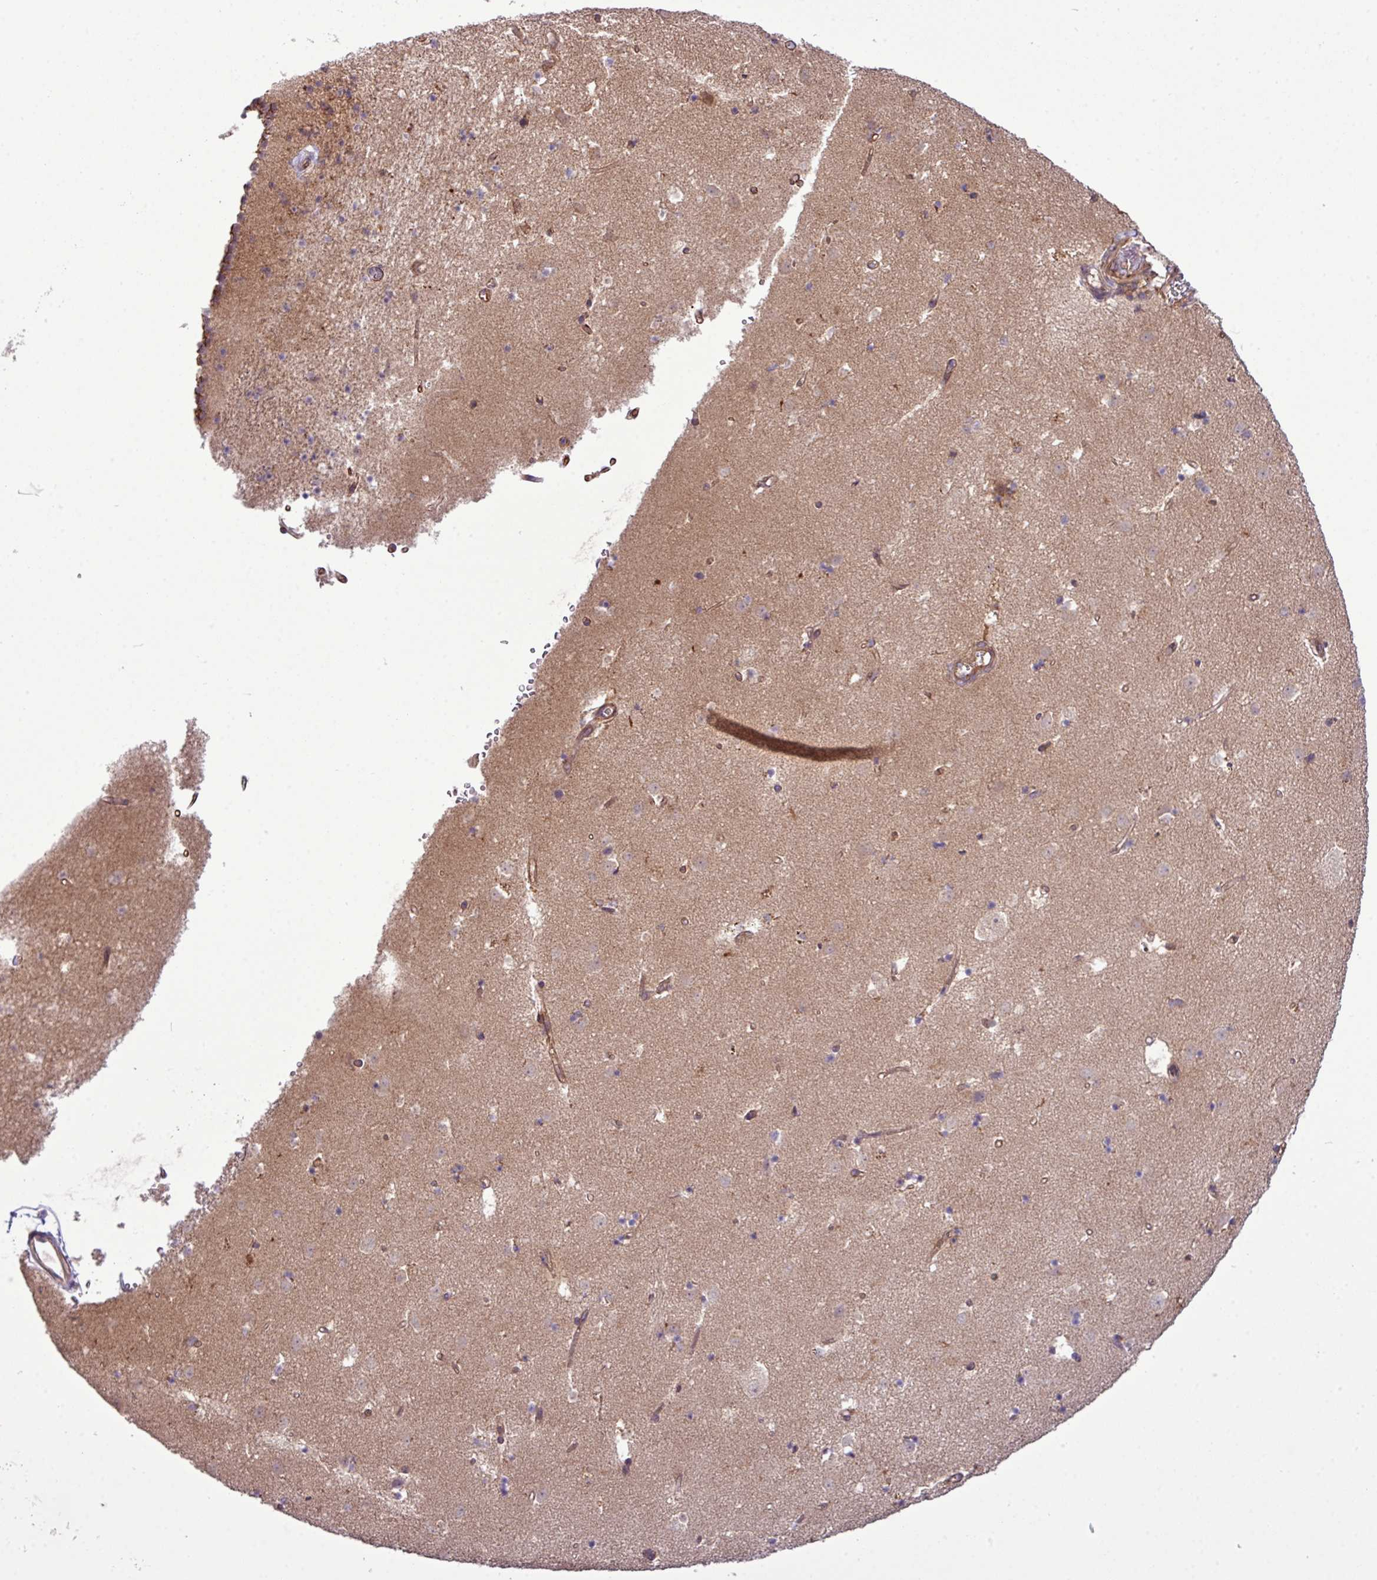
{"staining": {"intensity": "negative", "quantity": "none", "location": "none"}, "tissue": "caudate", "cell_type": "Glial cells", "image_type": "normal", "snomed": [{"axis": "morphology", "description": "Normal tissue, NOS"}, {"axis": "topography", "description": "Lateral ventricle wall"}], "caption": "Immunohistochemistry micrograph of unremarkable caudate: caudate stained with DAB (3,3'-diaminobenzidine) exhibits no significant protein staining in glial cells.", "gene": "XIAP", "patient": {"sex": "male", "age": 58}}